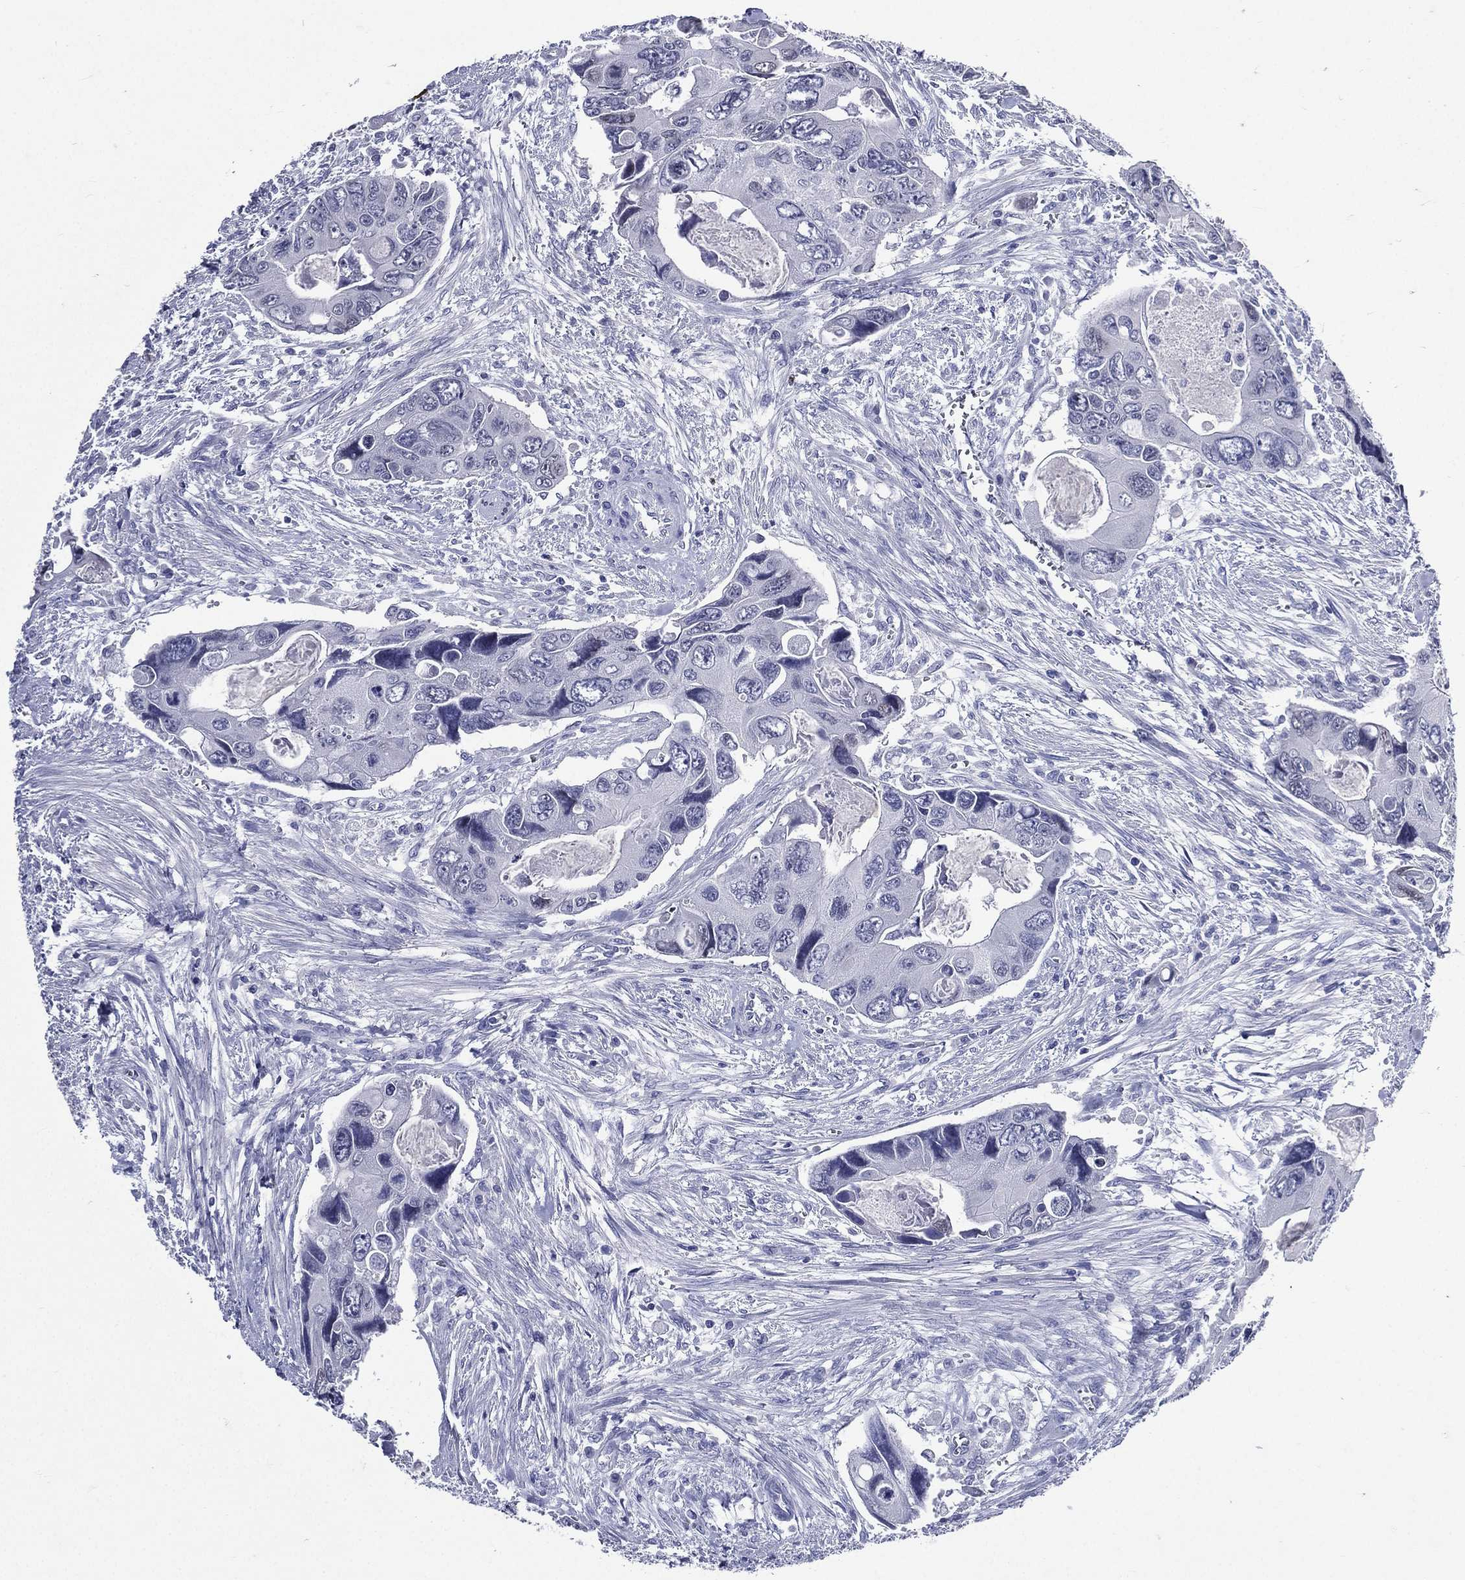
{"staining": {"intensity": "negative", "quantity": "none", "location": "none"}, "tissue": "colorectal cancer", "cell_type": "Tumor cells", "image_type": "cancer", "snomed": [{"axis": "morphology", "description": "Adenocarcinoma, NOS"}, {"axis": "topography", "description": "Rectum"}], "caption": "A photomicrograph of adenocarcinoma (colorectal) stained for a protein displays no brown staining in tumor cells.", "gene": "TGM1", "patient": {"sex": "male", "age": 62}}